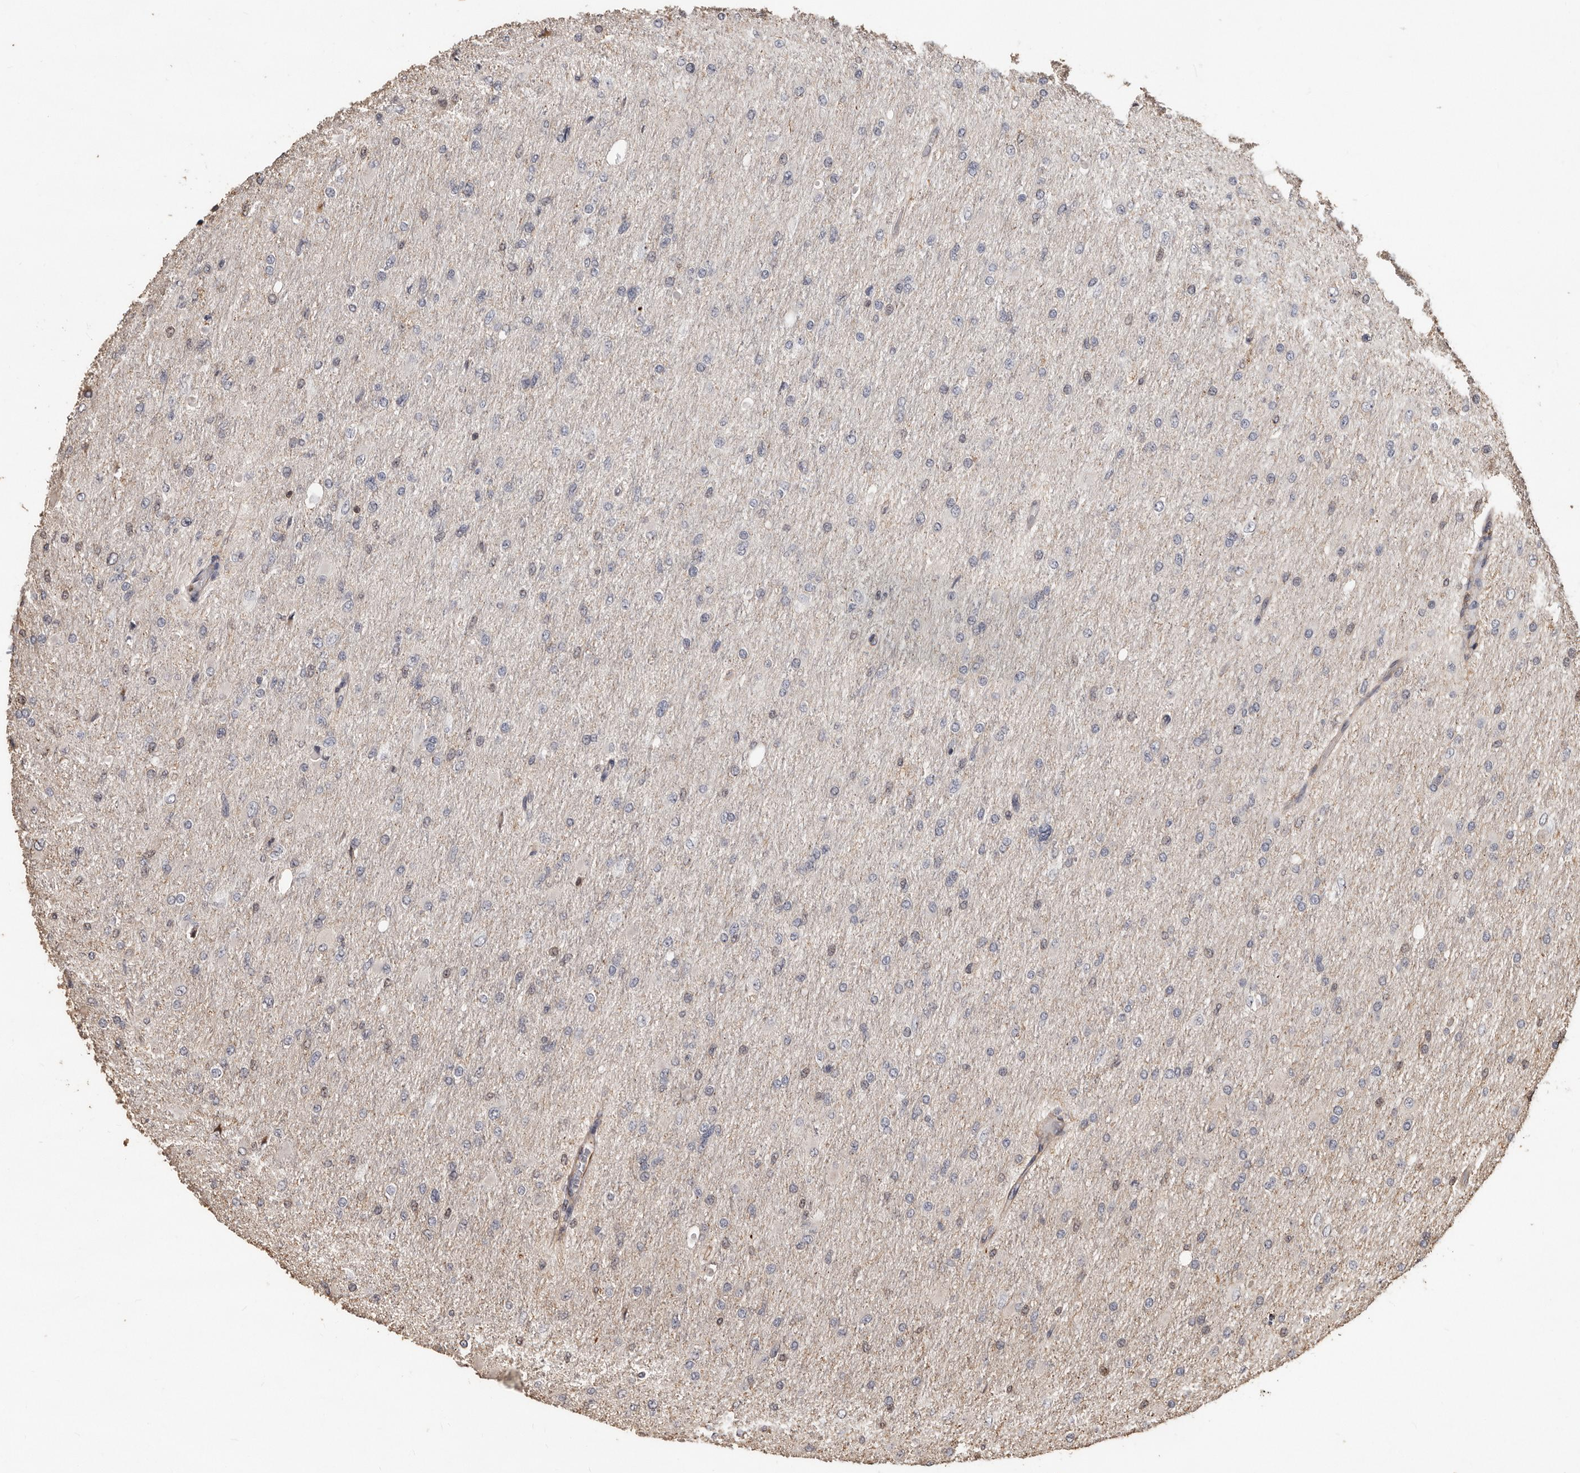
{"staining": {"intensity": "negative", "quantity": "none", "location": "none"}, "tissue": "glioma", "cell_type": "Tumor cells", "image_type": "cancer", "snomed": [{"axis": "morphology", "description": "Glioma, malignant, High grade"}, {"axis": "topography", "description": "Cerebral cortex"}], "caption": "The histopathology image demonstrates no significant expression in tumor cells of glioma. The staining was performed using DAB to visualize the protein expression in brown, while the nuclei were stained in blue with hematoxylin (Magnification: 20x).", "gene": "GSK3A", "patient": {"sex": "female", "age": 36}}